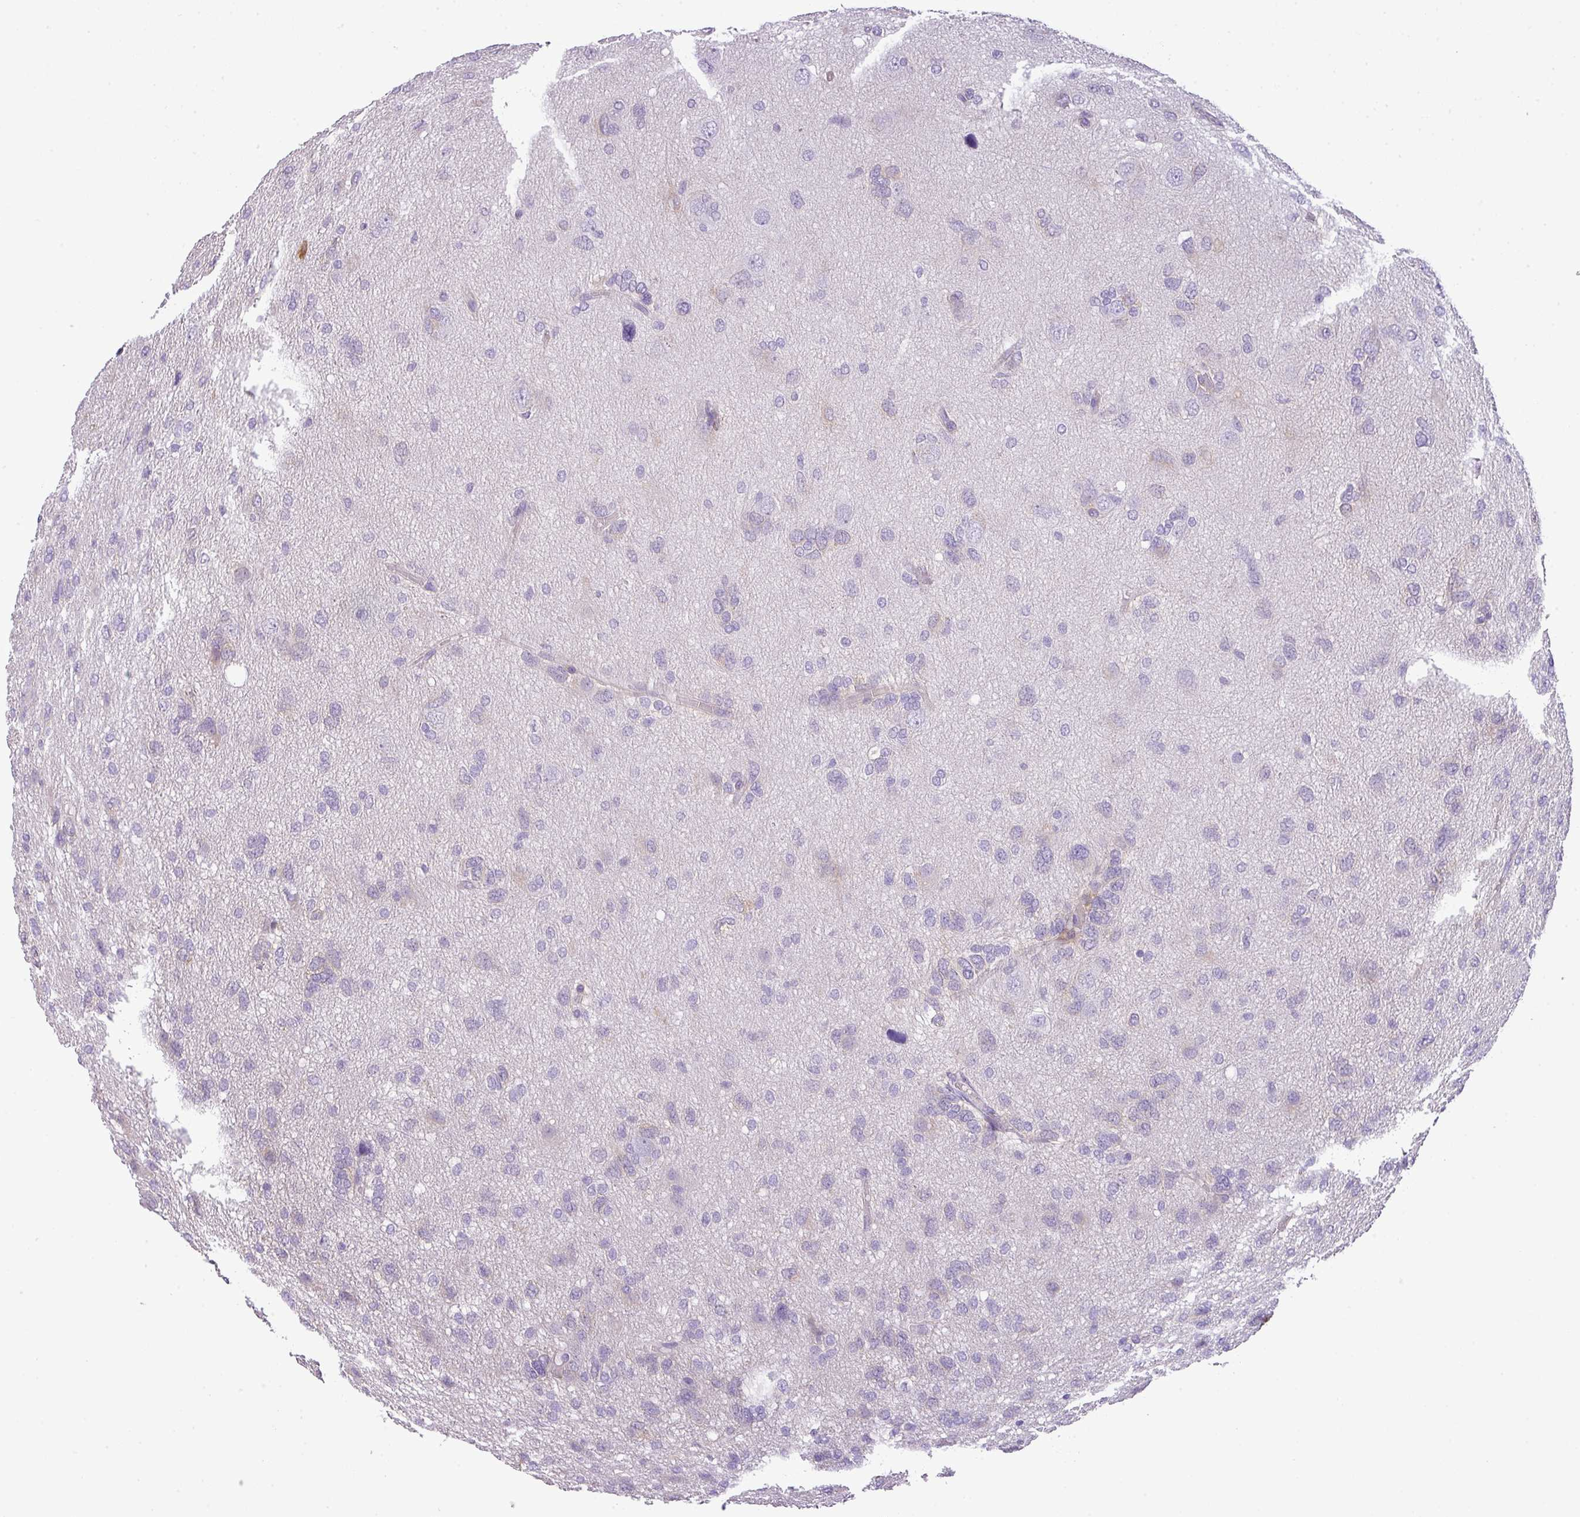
{"staining": {"intensity": "negative", "quantity": "none", "location": "none"}, "tissue": "glioma", "cell_type": "Tumor cells", "image_type": "cancer", "snomed": [{"axis": "morphology", "description": "Glioma, malignant, High grade"}, {"axis": "topography", "description": "Brain"}], "caption": "The IHC micrograph has no significant expression in tumor cells of glioma tissue.", "gene": "PARD6G", "patient": {"sex": "female", "age": 59}}